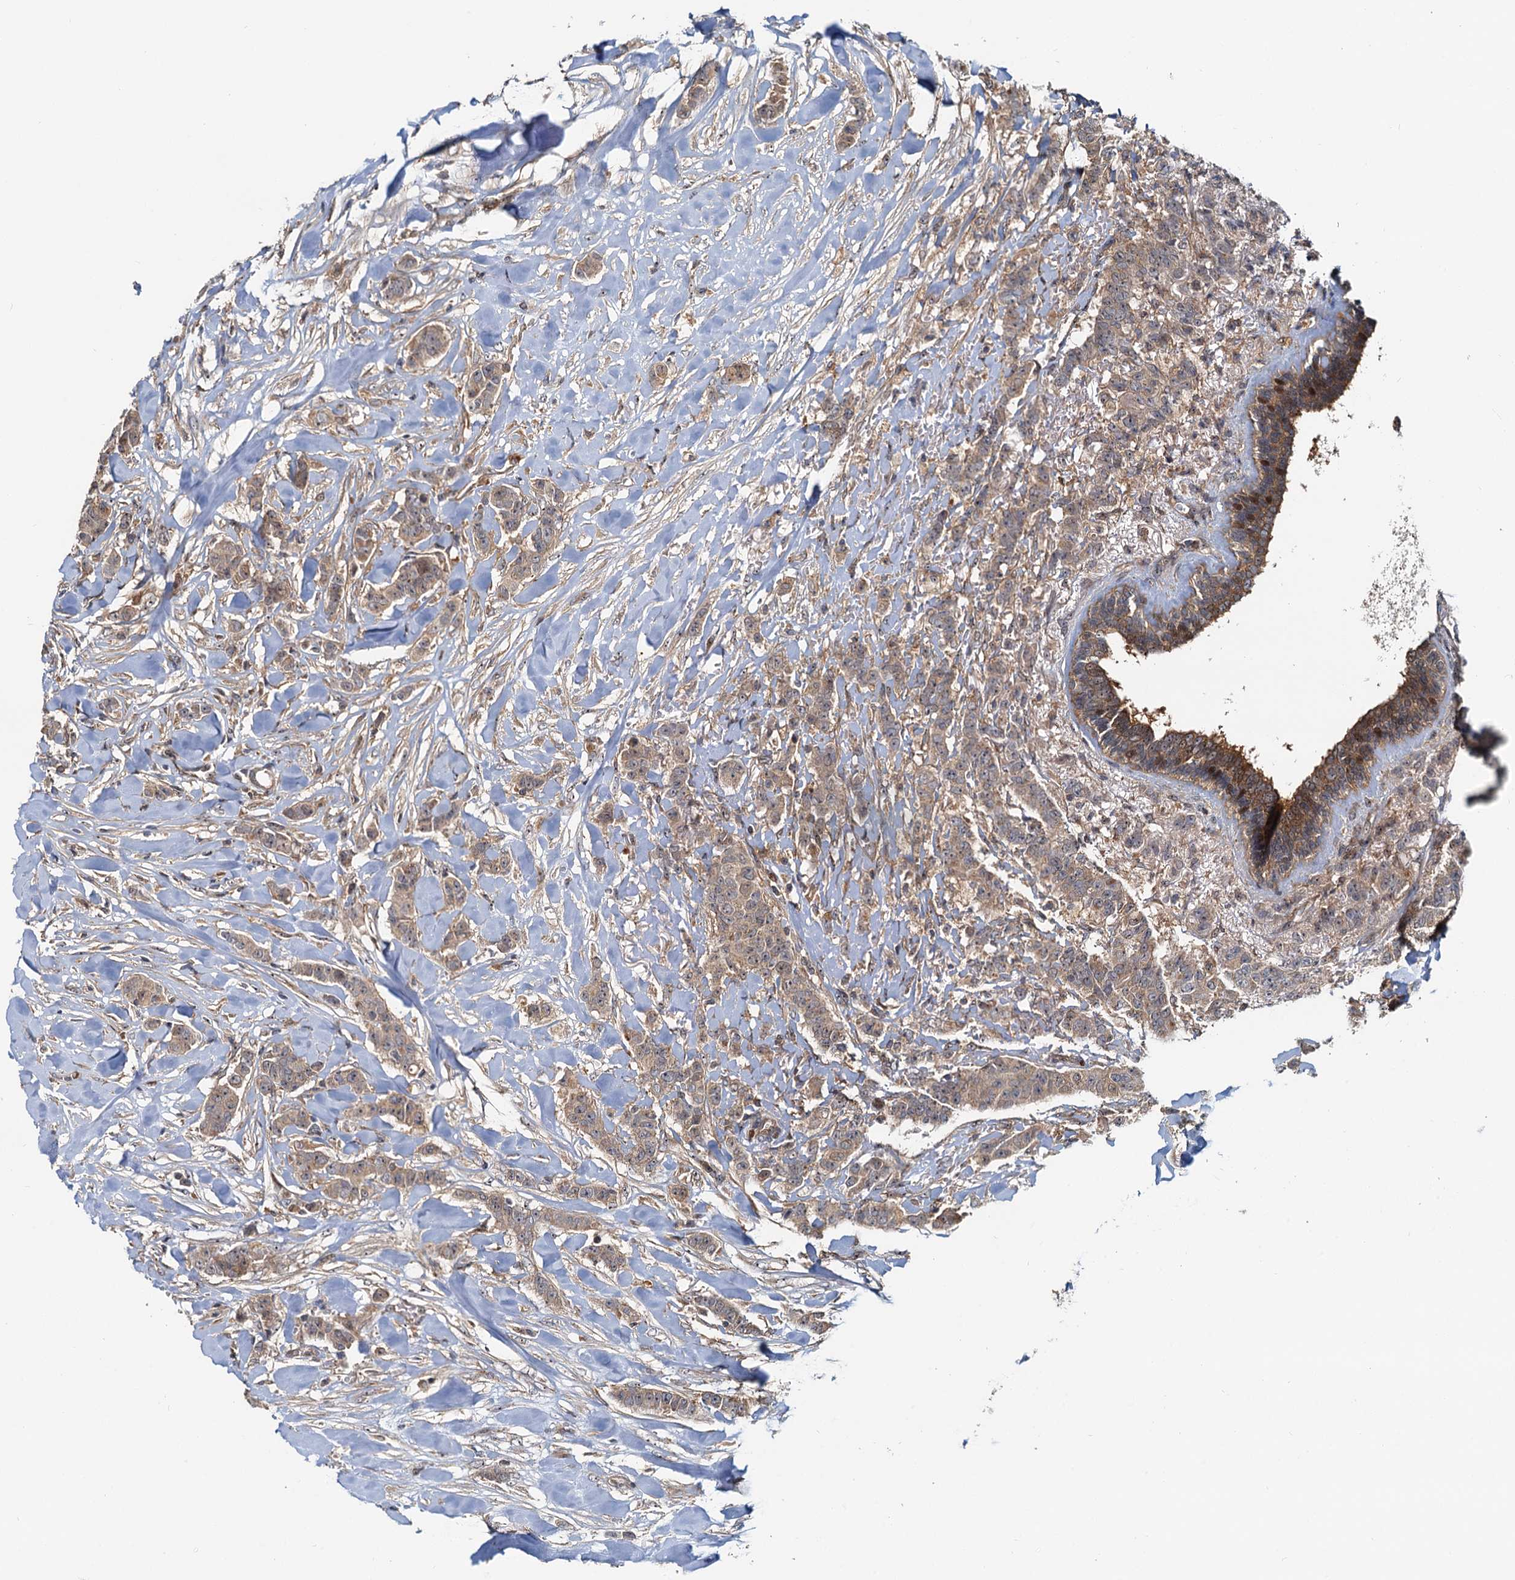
{"staining": {"intensity": "weak", "quantity": ">75%", "location": "cytoplasmic/membranous"}, "tissue": "breast cancer", "cell_type": "Tumor cells", "image_type": "cancer", "snomed": [{"axis": "morphology", "description": "Duct carcinoma"}, {"axis": "topography", "description": "Breast"}], "caption": "Breast cancer (infiltrating ductal carcinoma) was stained to show a protein in brown. There is low levels of weak cytoplasmic/membranous staining in approximately >75% of tumor cells.", "gene": "TOLLIP", "patient": {"sex": "female", "age": 40}}